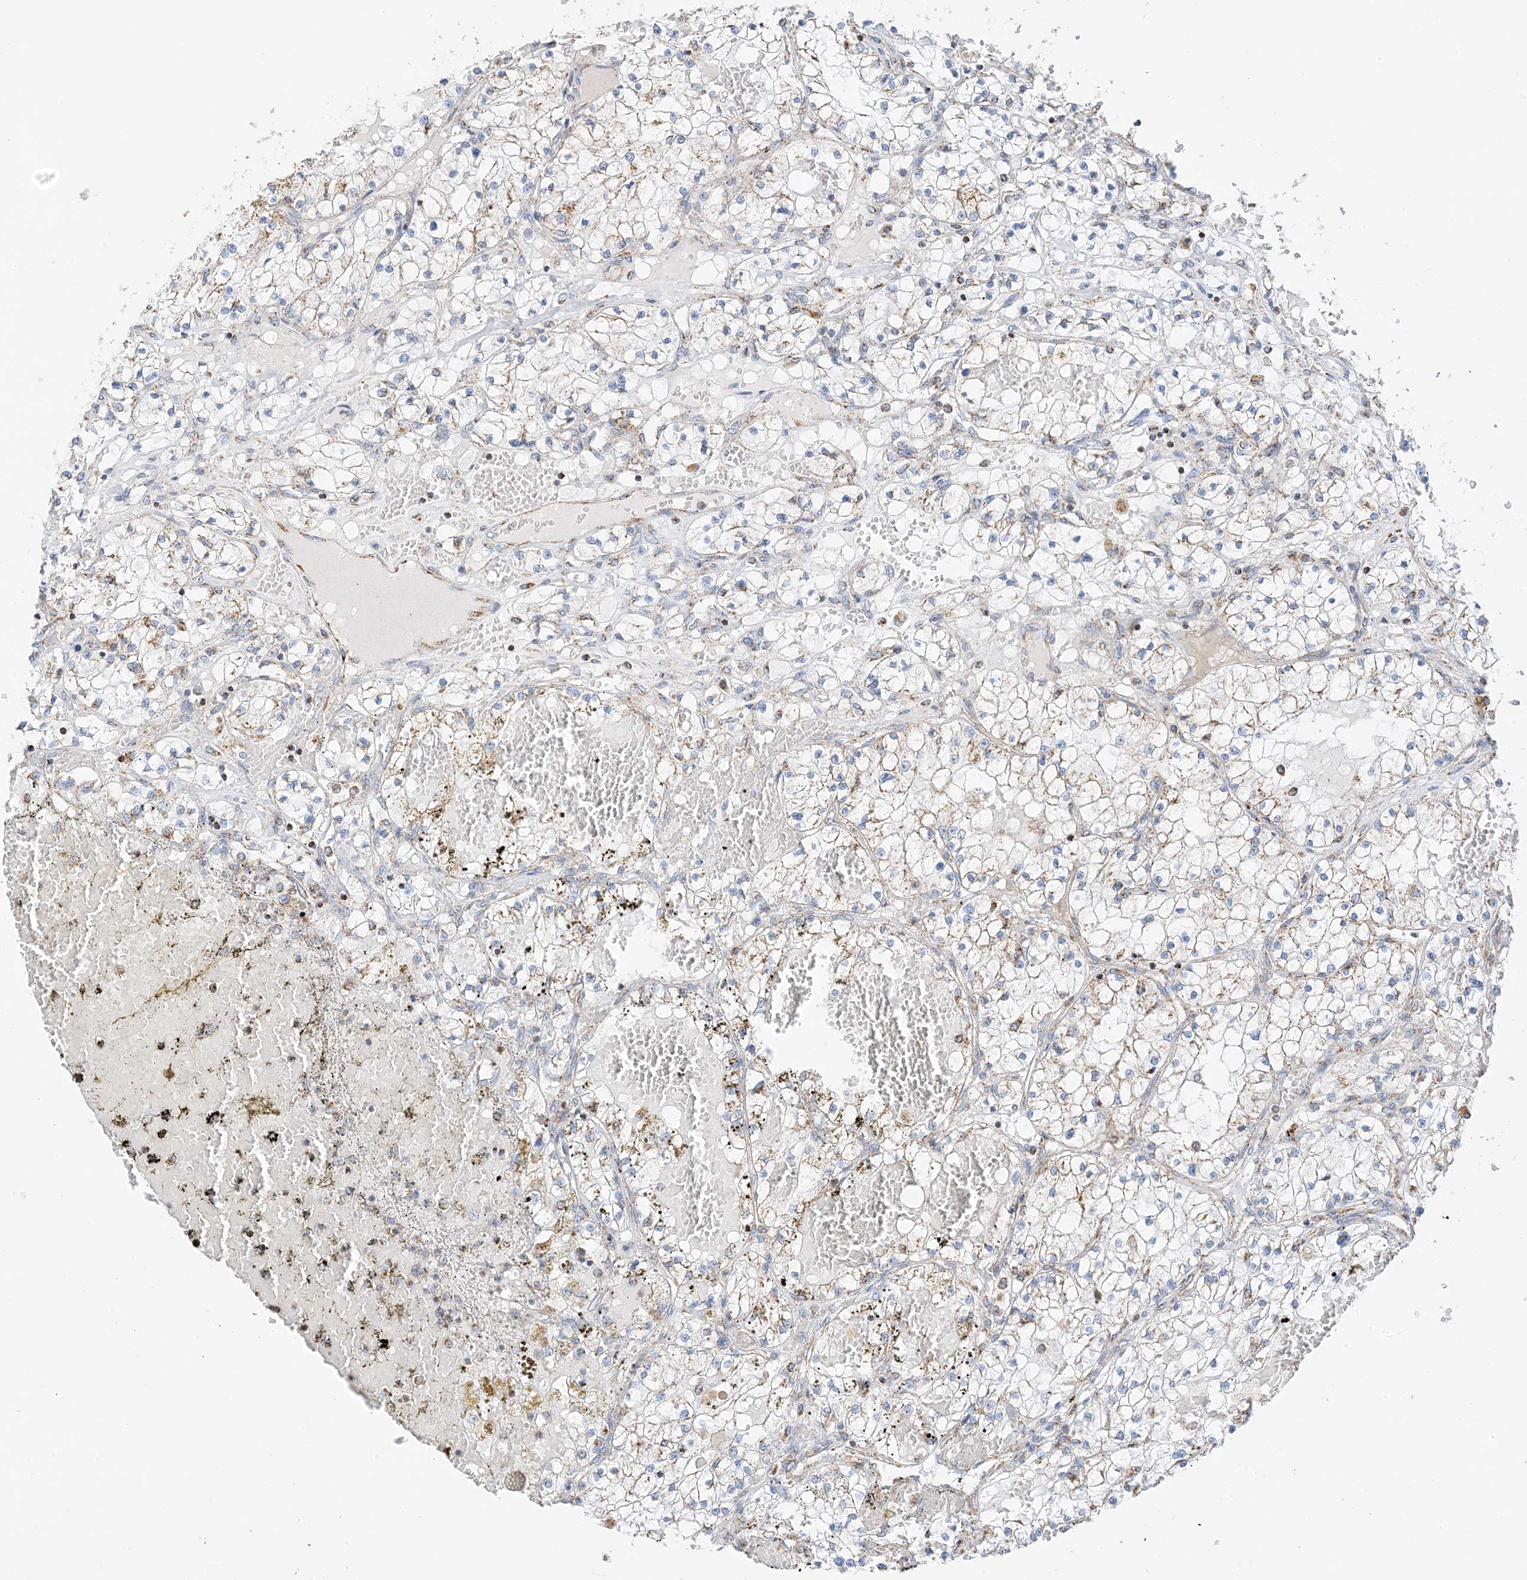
{"staining": {"intensity": "moderate", "quantity": "<25%", "location": "cytoplasmic/membranous"}, "tissue": "renal cancer", "cell_type": "Tumor cells", "image_type": "cancer", "snomed": [{"axis": "morphology", "description": "Normal tissue, NOS"}, {"axis": "morphology", "description": "Adenocarcinoma, NOS"}, {"axis": "topography", "description": "Kidney"}], "caption": "Renal adenocarcinoma tissue reveals moderate cytoplasmic/membranous expression in approximately <25% of tumor cells Immunohistochemistry (ihc) stains the protein of interest in brown and the nuclei are stained blue.", "gene": "CAPN13", "patient": {"sex": "male", "age": 68}}